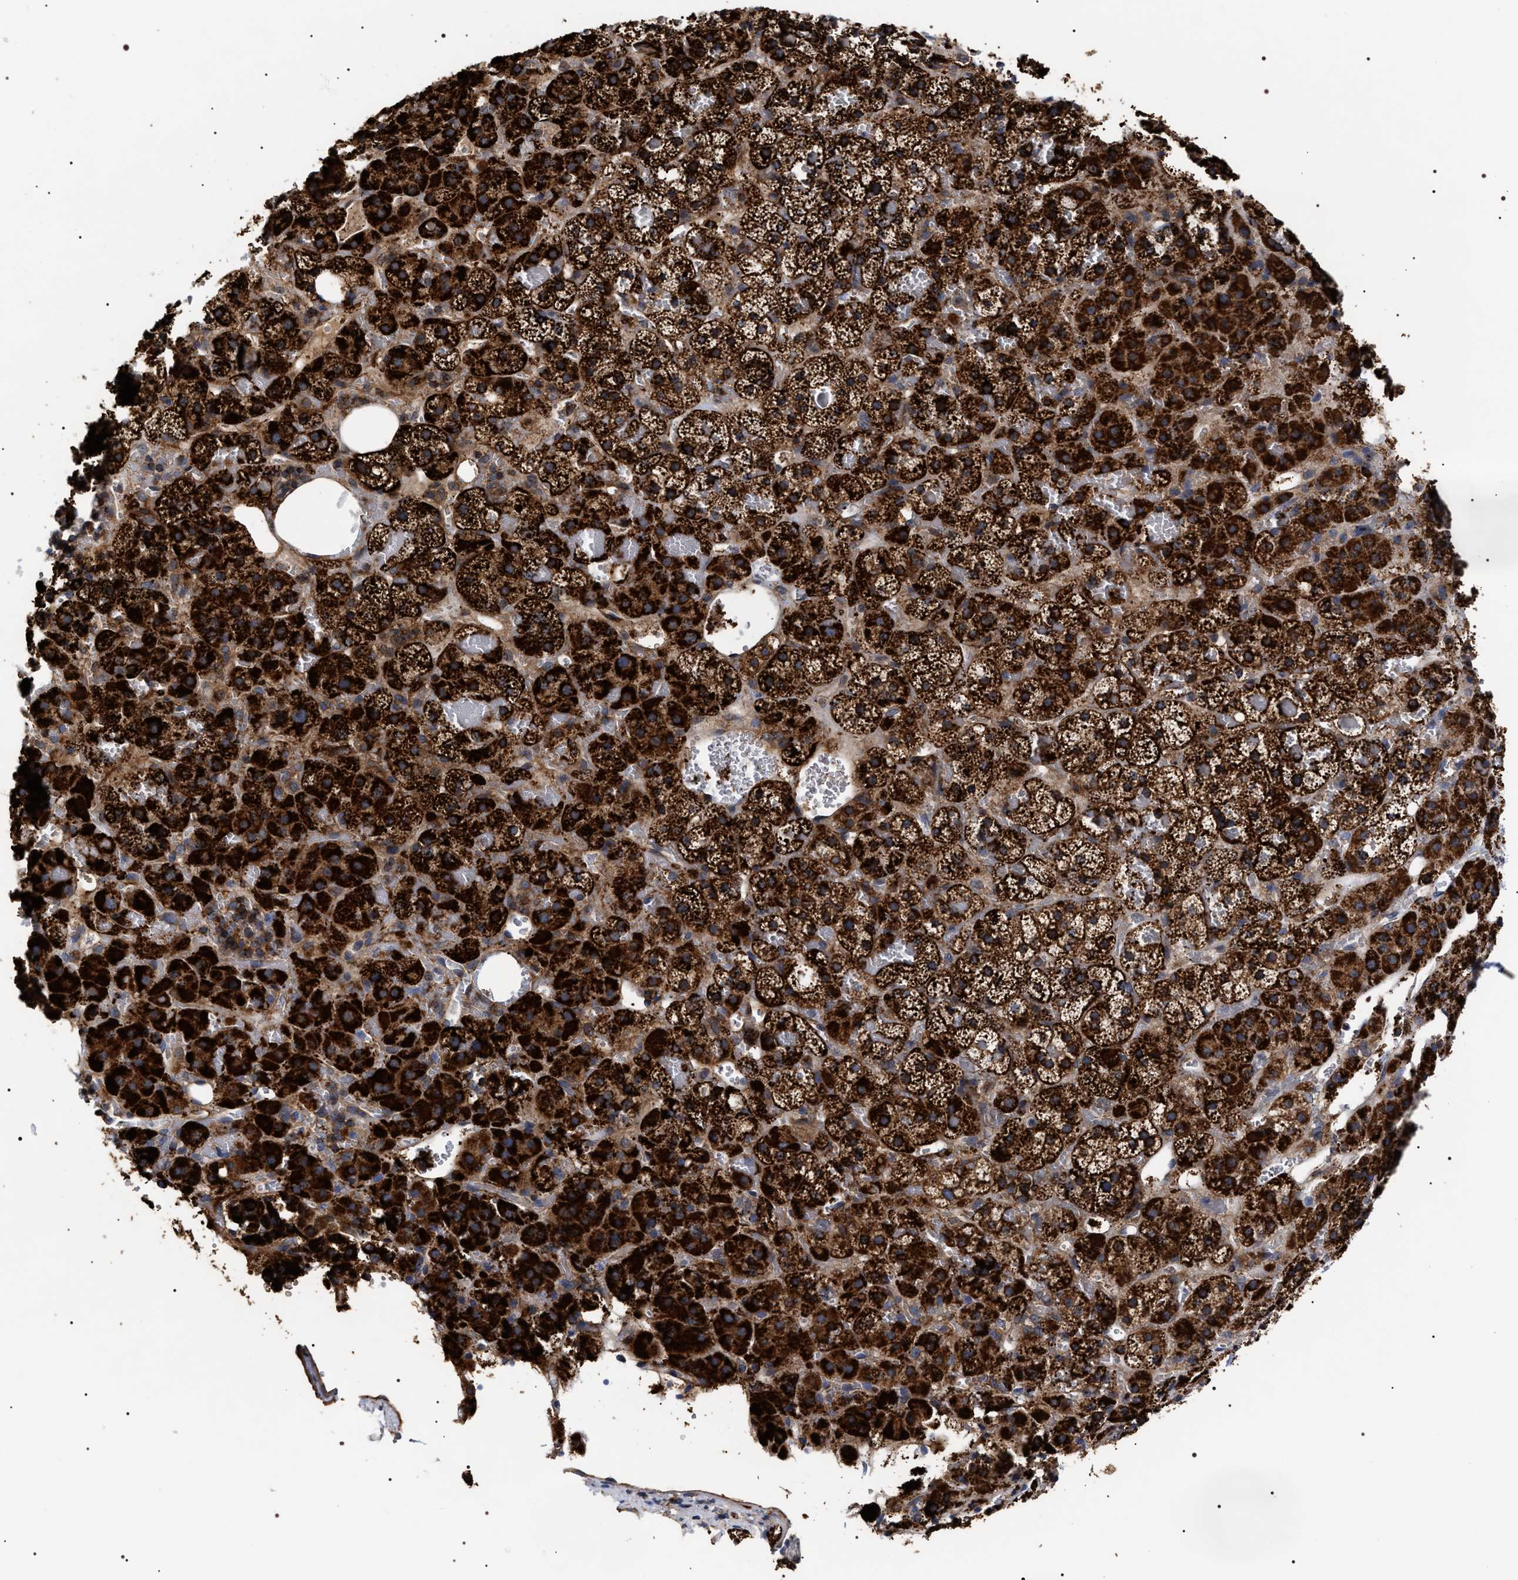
{"staining": {"intensity": "strong", "quantity": ">75%", "location": "cytoplasmic/membranous"}, "tissue": "adrenal gland", "cell_type": "Glandular cells", "image_type": "normal", "snomed": [{"axis": "morphology", "description": "Normal tissue, NOS"}, {"axis": "topography", "description": "Adrenal gland"}], "caption": "Strong cytoplasmic/membranous protein staining is appreciated in about >75% of glandular cells in adrenal gland.", "gene": "COG5", "patient": {"sex": "female", "age": 59}}